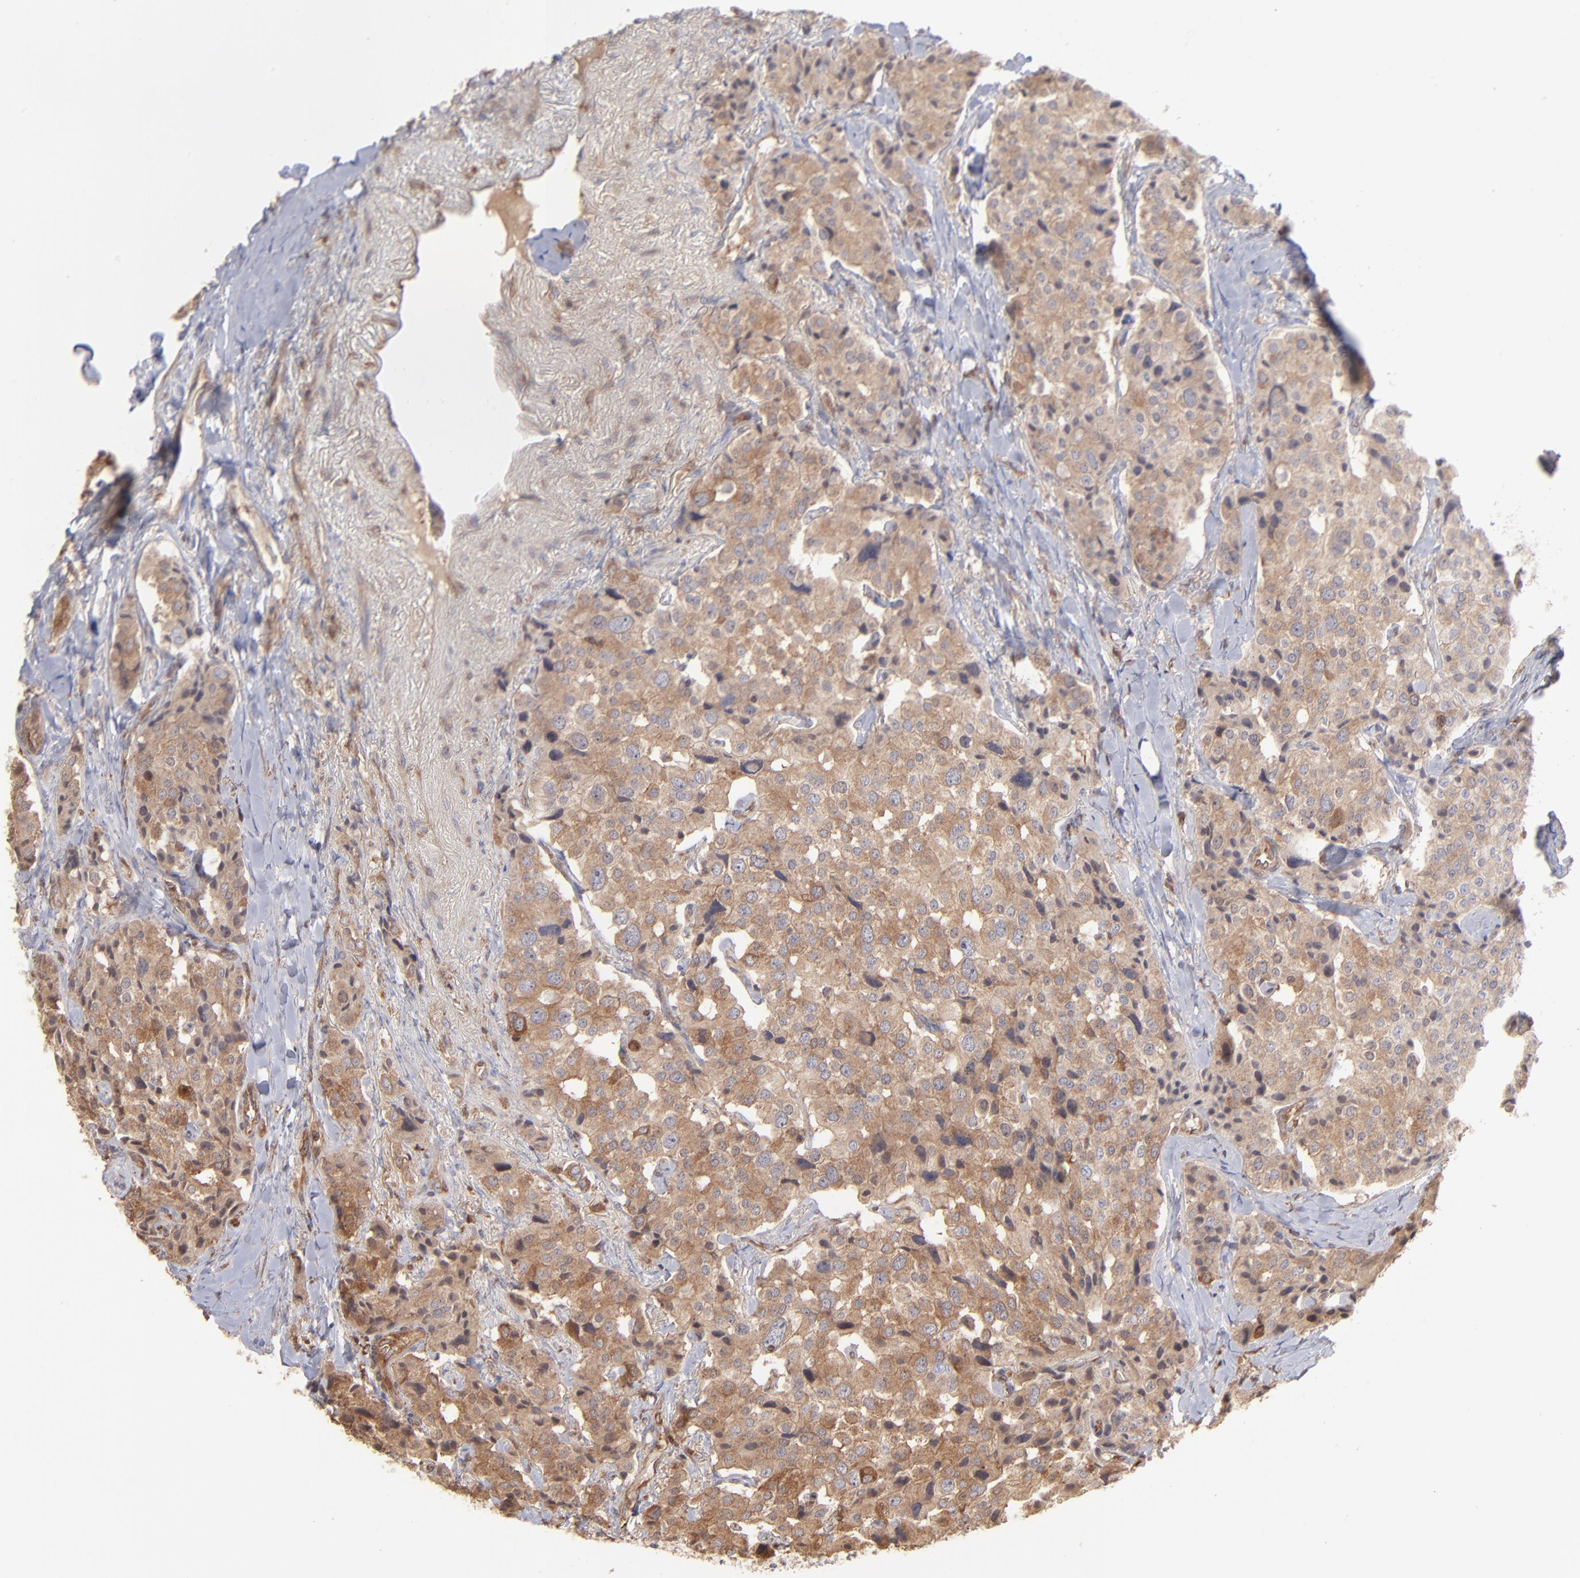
{"staining": {"intensity": "moderate", "quantity": ">75%", "location": "cytoplasmic/membranous"}, "tissue": "carcinoid", "cell_type": "Tumor cells", "image_type": "cancer", "snomed": [{"axis": "morphology", "description": "Carcinoid, malignant, NOS"}, {"axis": "topography", "description": "Colon"}], "caption": "A histopathology image of human carcinoid stained for a protein reveals moderate cytoplasmic/membranous brown staining in tumor cells.", "gene": "MAPRE1", "patient": {"sex": "female", "age": 61}}